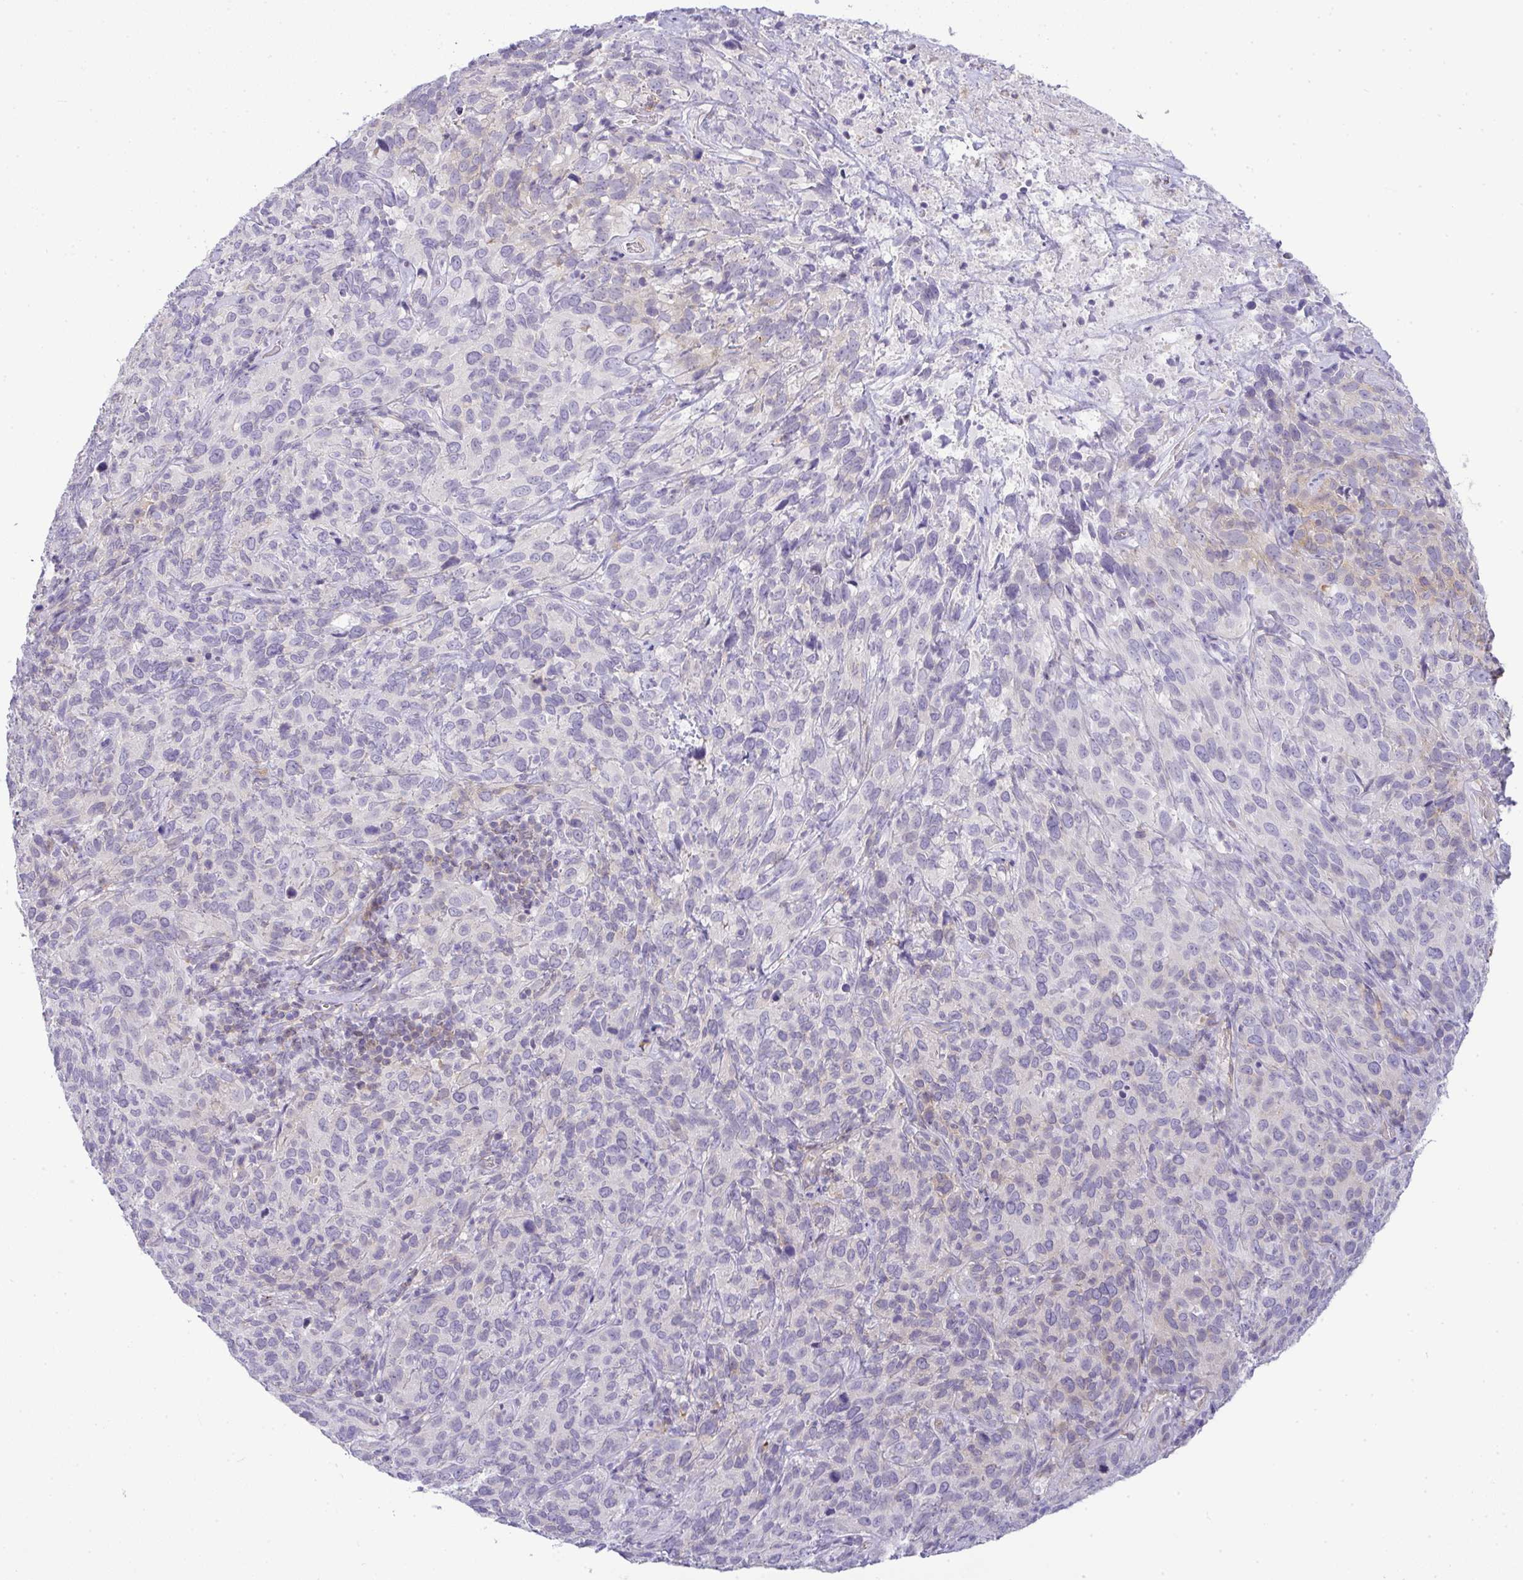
{"staining": {"intensity": "negative", "quantity": "none", "location": "none"}, "tissue": "cervical cancer", "cell_type": "Tumor cells", "image_type": "cancer", "snomed": [{"axis": "morphology", "description": "Squamous cell carcinoma, NOS"}, {"axis": "topography", "description": "Cervix"}], "caption": "The image demonstrates no staining of tumor cells in cervical cancer (squamous cell carcinoma).", "gene": "LIPE", "patient": {"sex": "female", "age": 51}}